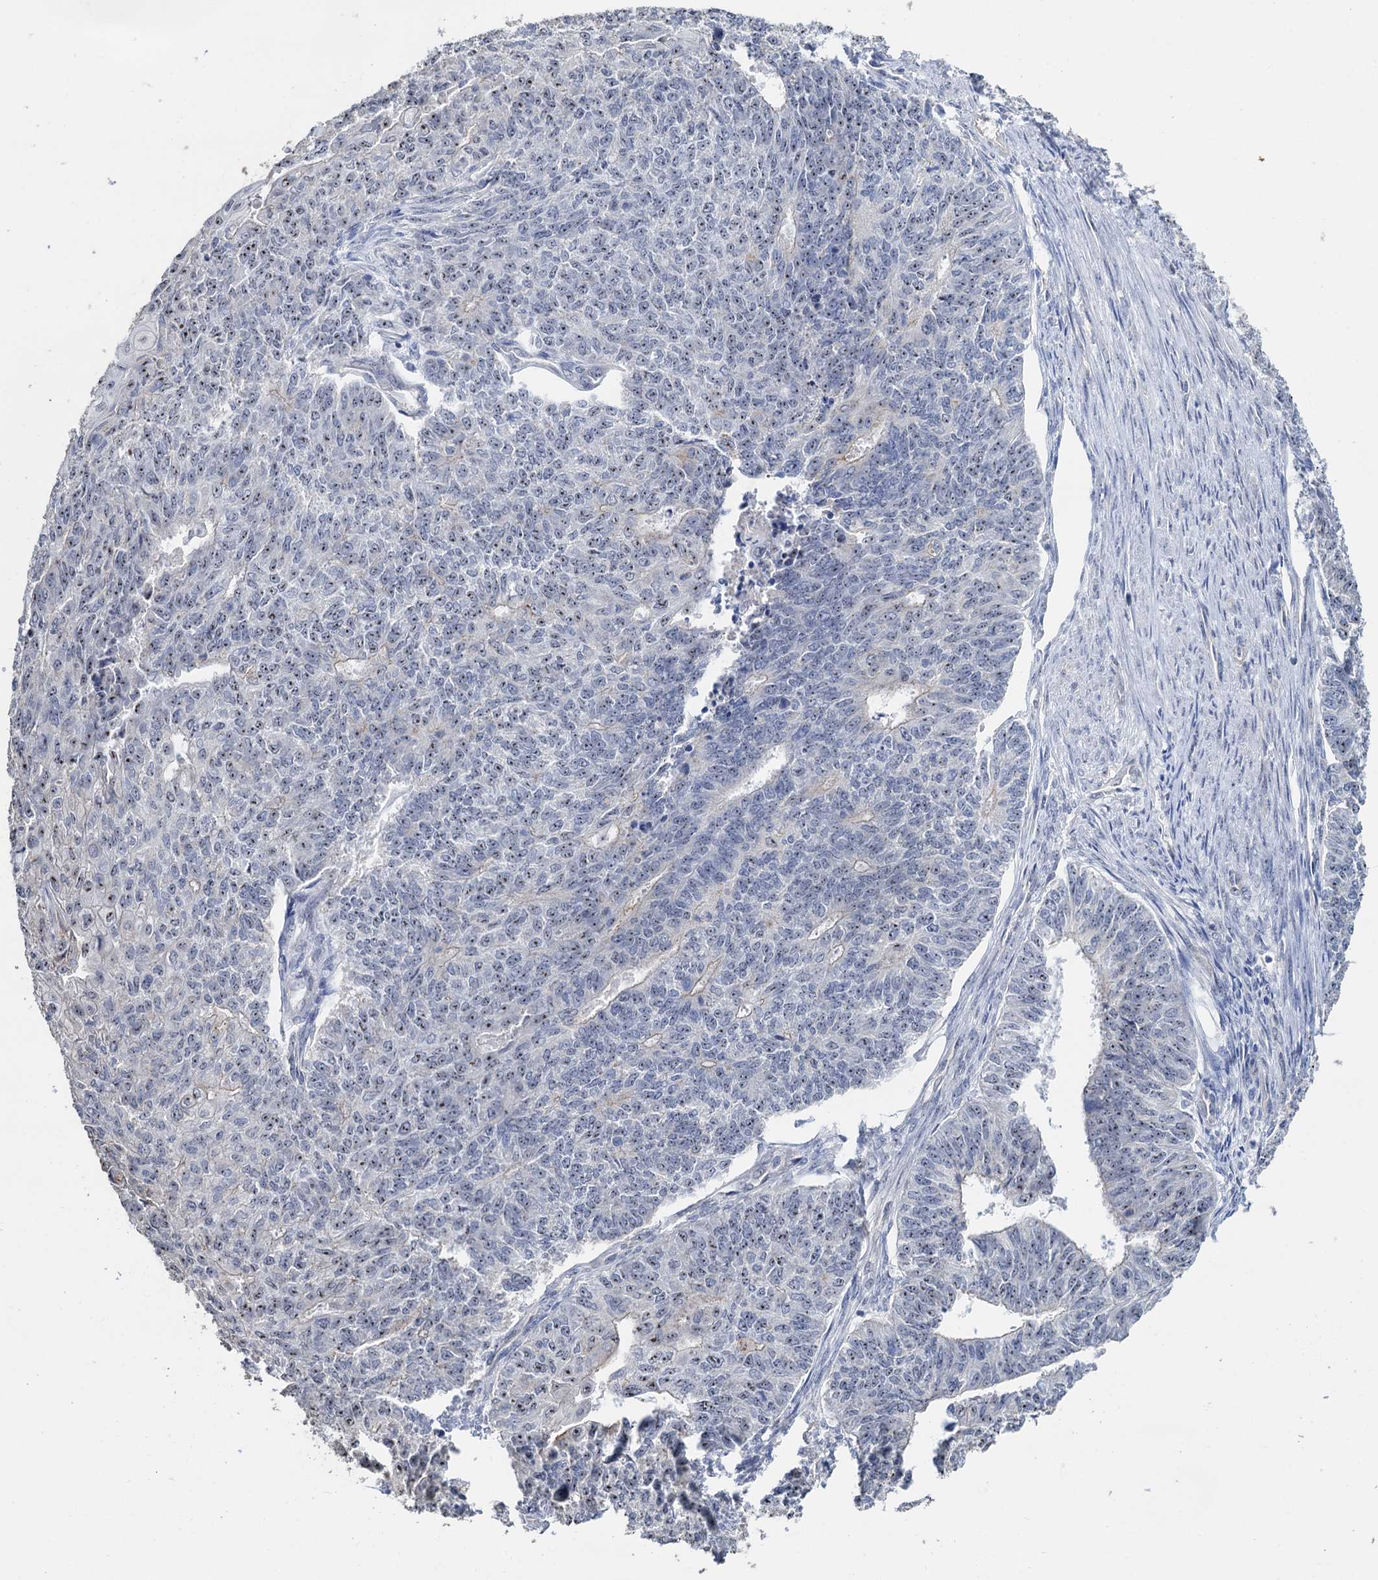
{"staining": {"intensity": "weak", "quantity": "25%-75%", "location": "nuclear"}, "tissue": "endometrial cancer", "cell_type": "Tumor cells", "image_type": "cancer", "snomed": [{"axis": "morphology", "description": "Adenocarcinoma, NOS"}, {"axis": "topography", "description": "Endometrium"}], "caption": "Endometrial cancer (adenocarcinoma) stained with a brown dye reveals weak nuclear positive expression in approximately 25%-75% of tumor cells.", "gene": "C2CD3", "patient": {"sex": "female", "age": 32}}